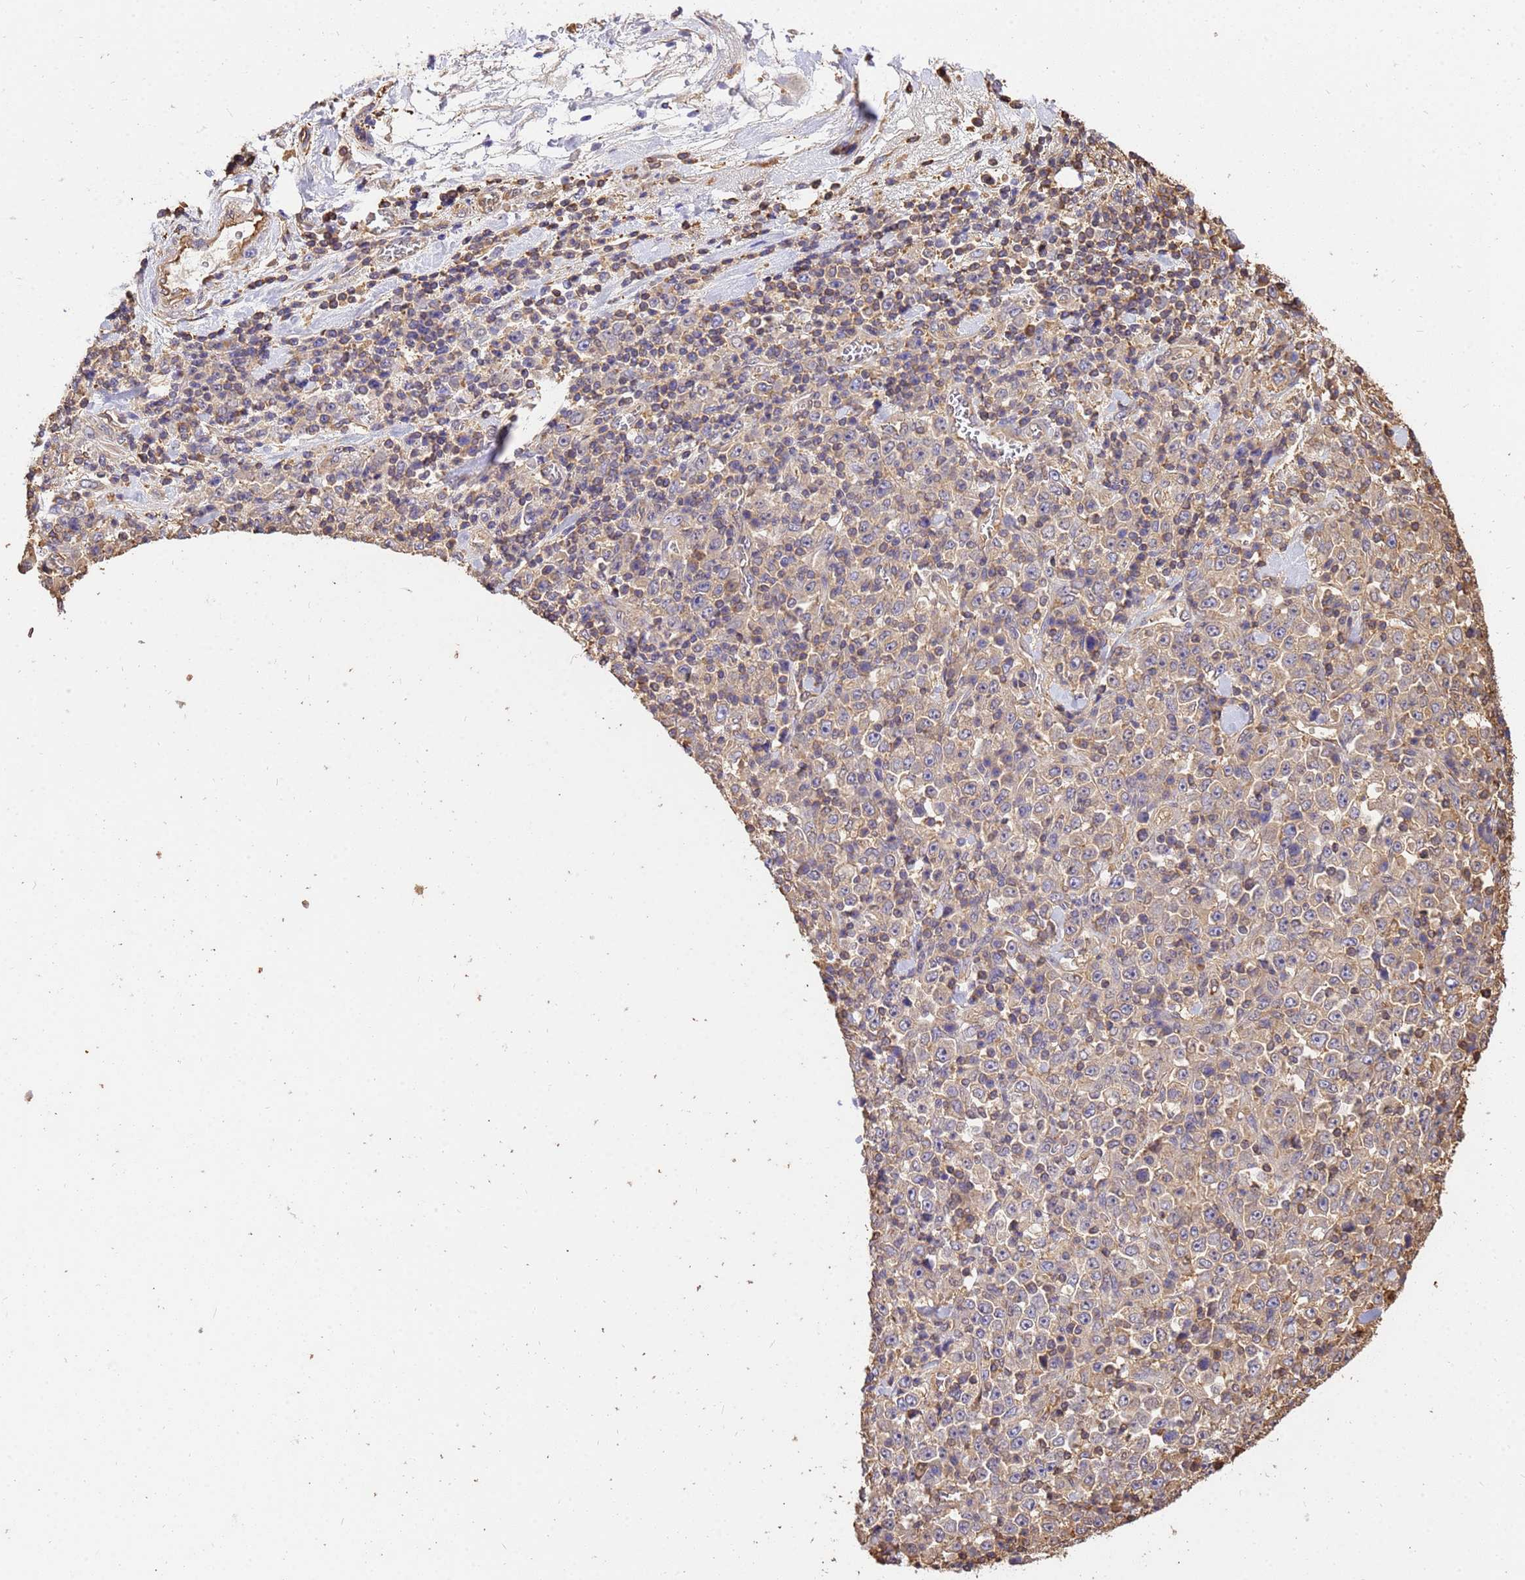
{"staining": {"intensity": "weak", "quantity": "<25%", "location": "cytoplasmic/membranous"}, "tissue": "stomach cancer", "cell_type": "Tumor cells", "image_type": "cancer", "snomed": [{"axis": "morphology", "description": "Normal tissue, NOS"}, {"axis": "morphology", "description": "Adenocarcinoma, NOS"}, {"axis": "topography", "description": "Stomach, upper"}, {"axis": "topography", "description": "Stomach"}], "caption": "Tumor cells are negative for brown protein staining in stomach adenocarcinoma. (IHC, brightfield microscopy, high magnification).", "gene": "WDR64", "patient": {"sex": "male", "age": 59}}